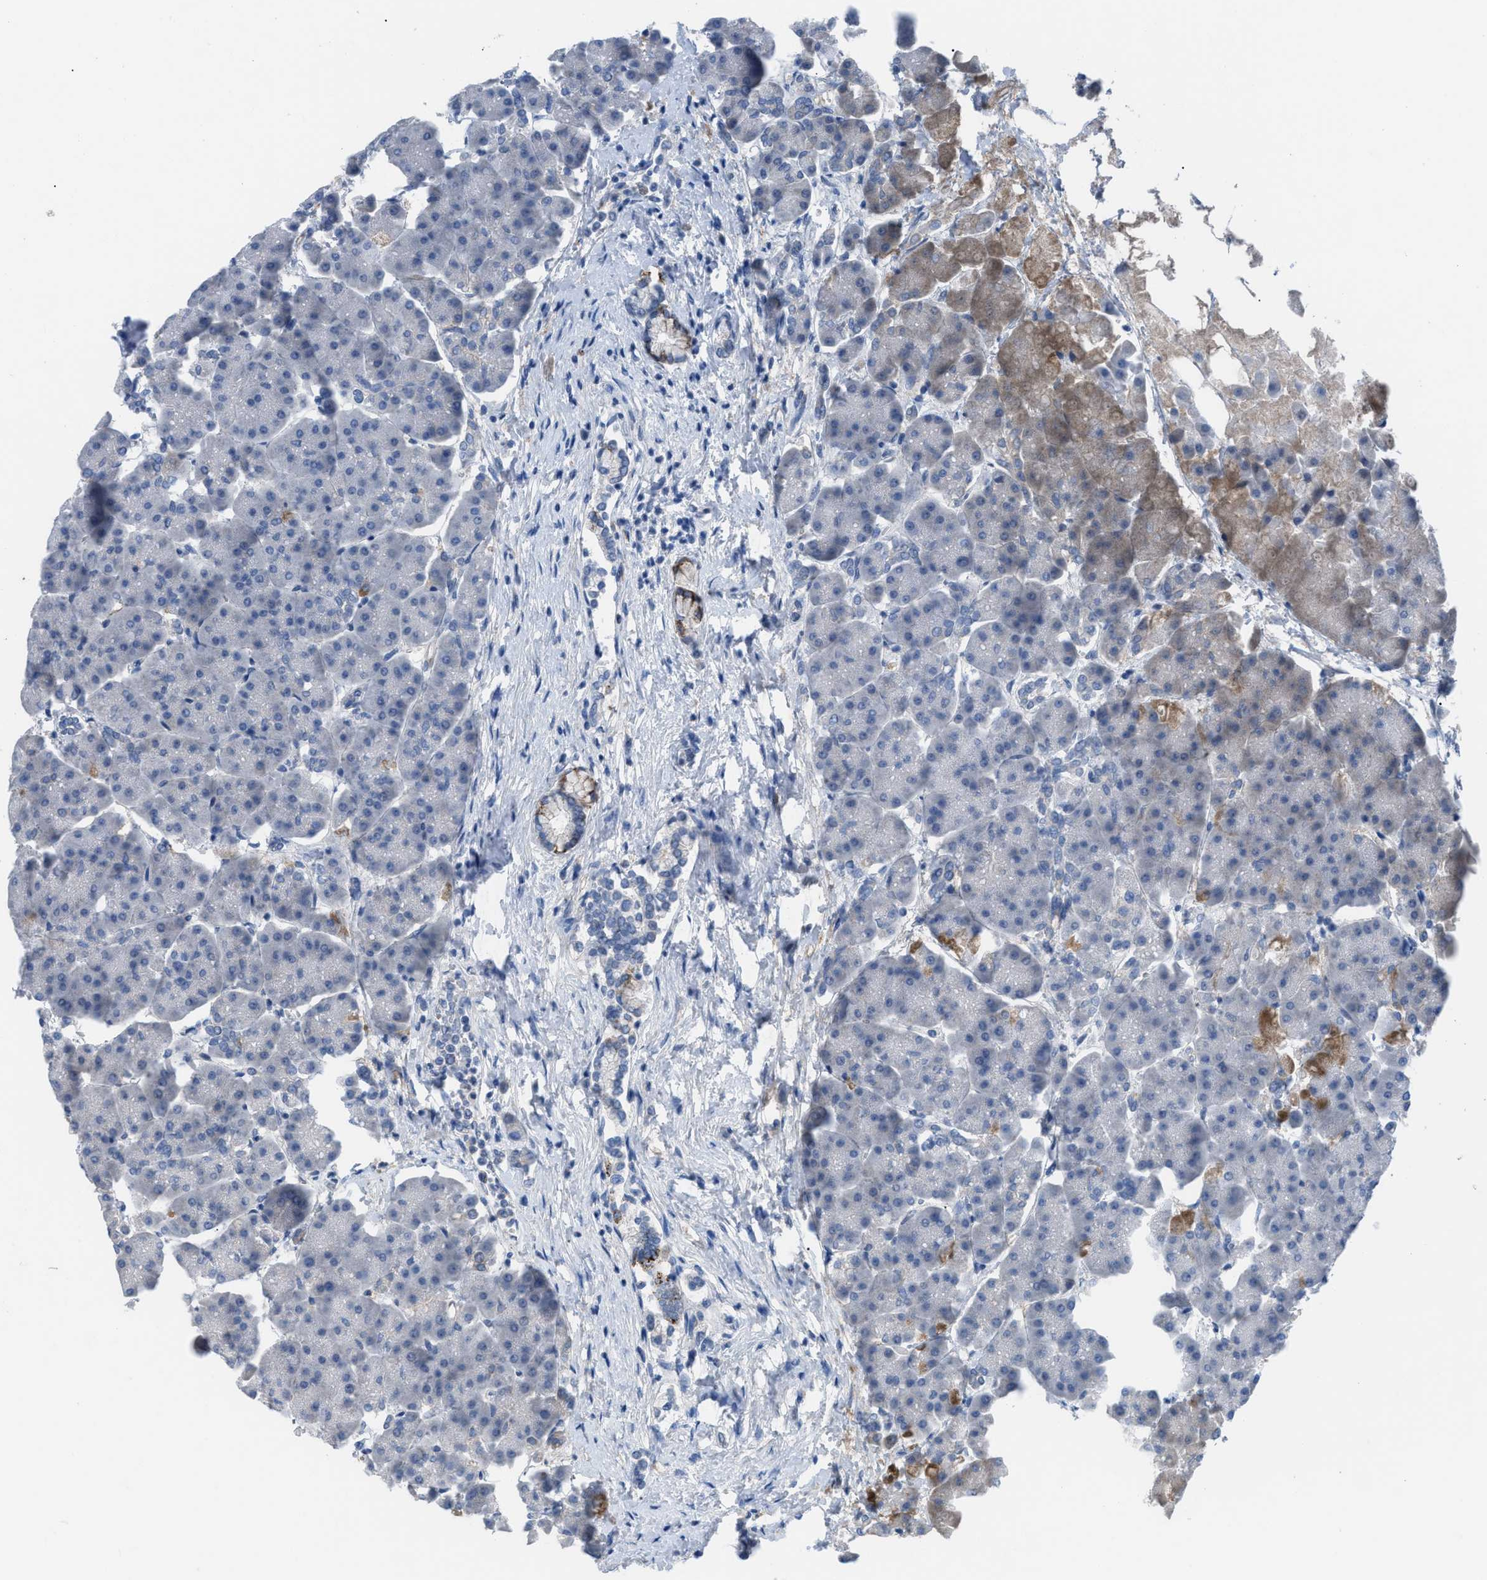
{"staining": {"intensity": "weak", "quantity": "<25%", "location": "cytoplasmic/membranous"}, "tissue": "pancreas", "cell_type": "Exocrine glandular cells", "image_type": "normal", "snomed": [{"axis": "morphology", "description": "Normal tissue, NOS"}, {"axis": "topography", "description": "Pancreas"}], "caption": "Protein analysis of normal pancreas shows no significant positivity in exocrine glandular cells.", "gene": "HPX", "patient": {"sex": "female", "age": 70}}